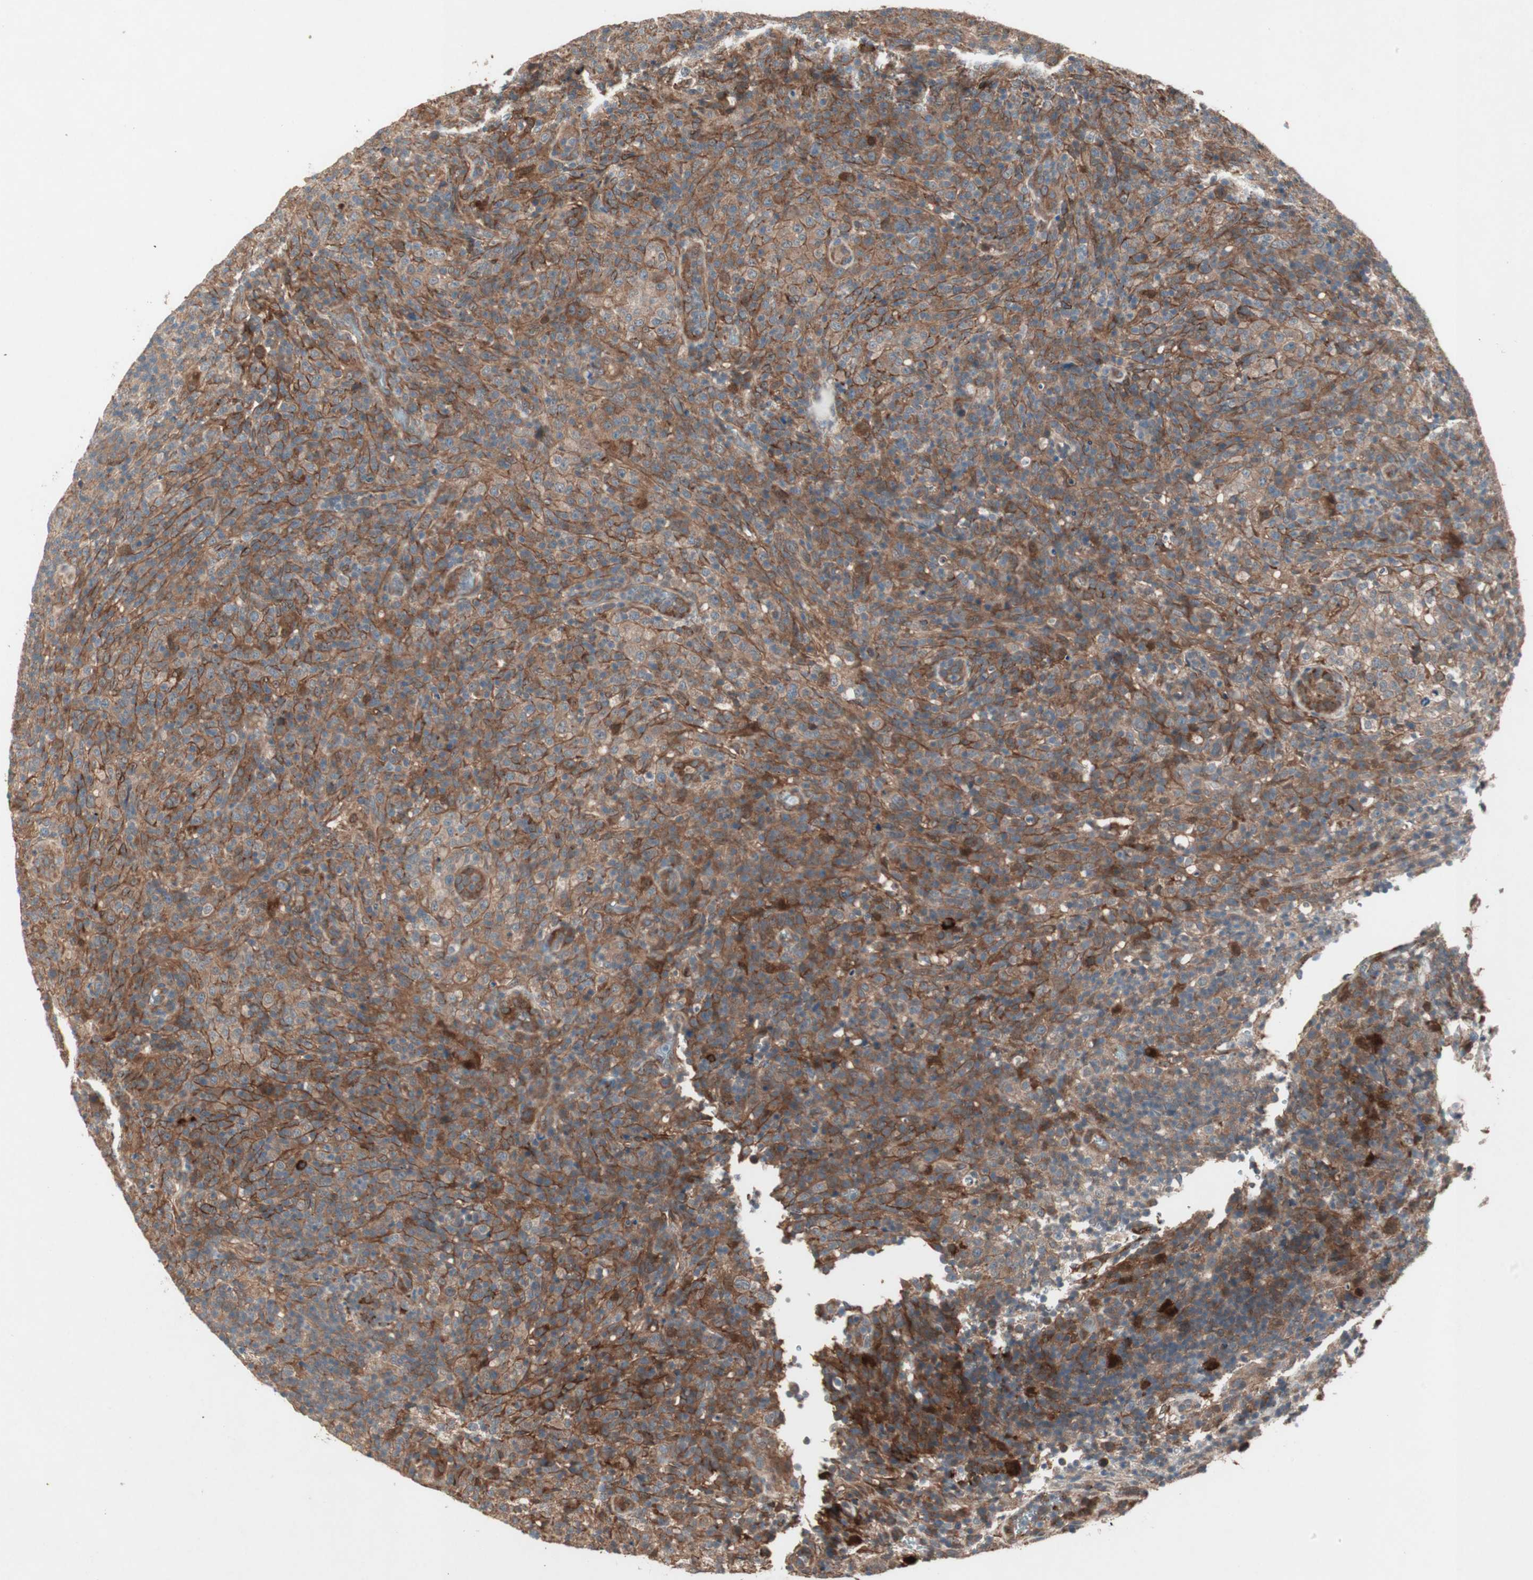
{"staining": {"intensity": "moderate", "quantity": ">75%", "location": "cytoplasmic/membranous"}, "tissue": "lymphoma", "cell_type": "Tumor cells", "image_type": "cancer", "snomed": [{"axis": "morphology", "description": "Malignant lymphoma, non-Hodgkin's type, High grade"}, {"axis": "topography", "description": "Lymph node"}], "caption": "Tumor cells demonstrate medium levels of moderate cytoplasmic/membranous staining in about >75% of cells in lymphoma. The protein of interest is stained brown, and the nuclei are stained in blue (DAB IHC with brightfield microscopy, high magnification).", "gene": "SDSL", "patient": {"sex": "female", "age": 76}}